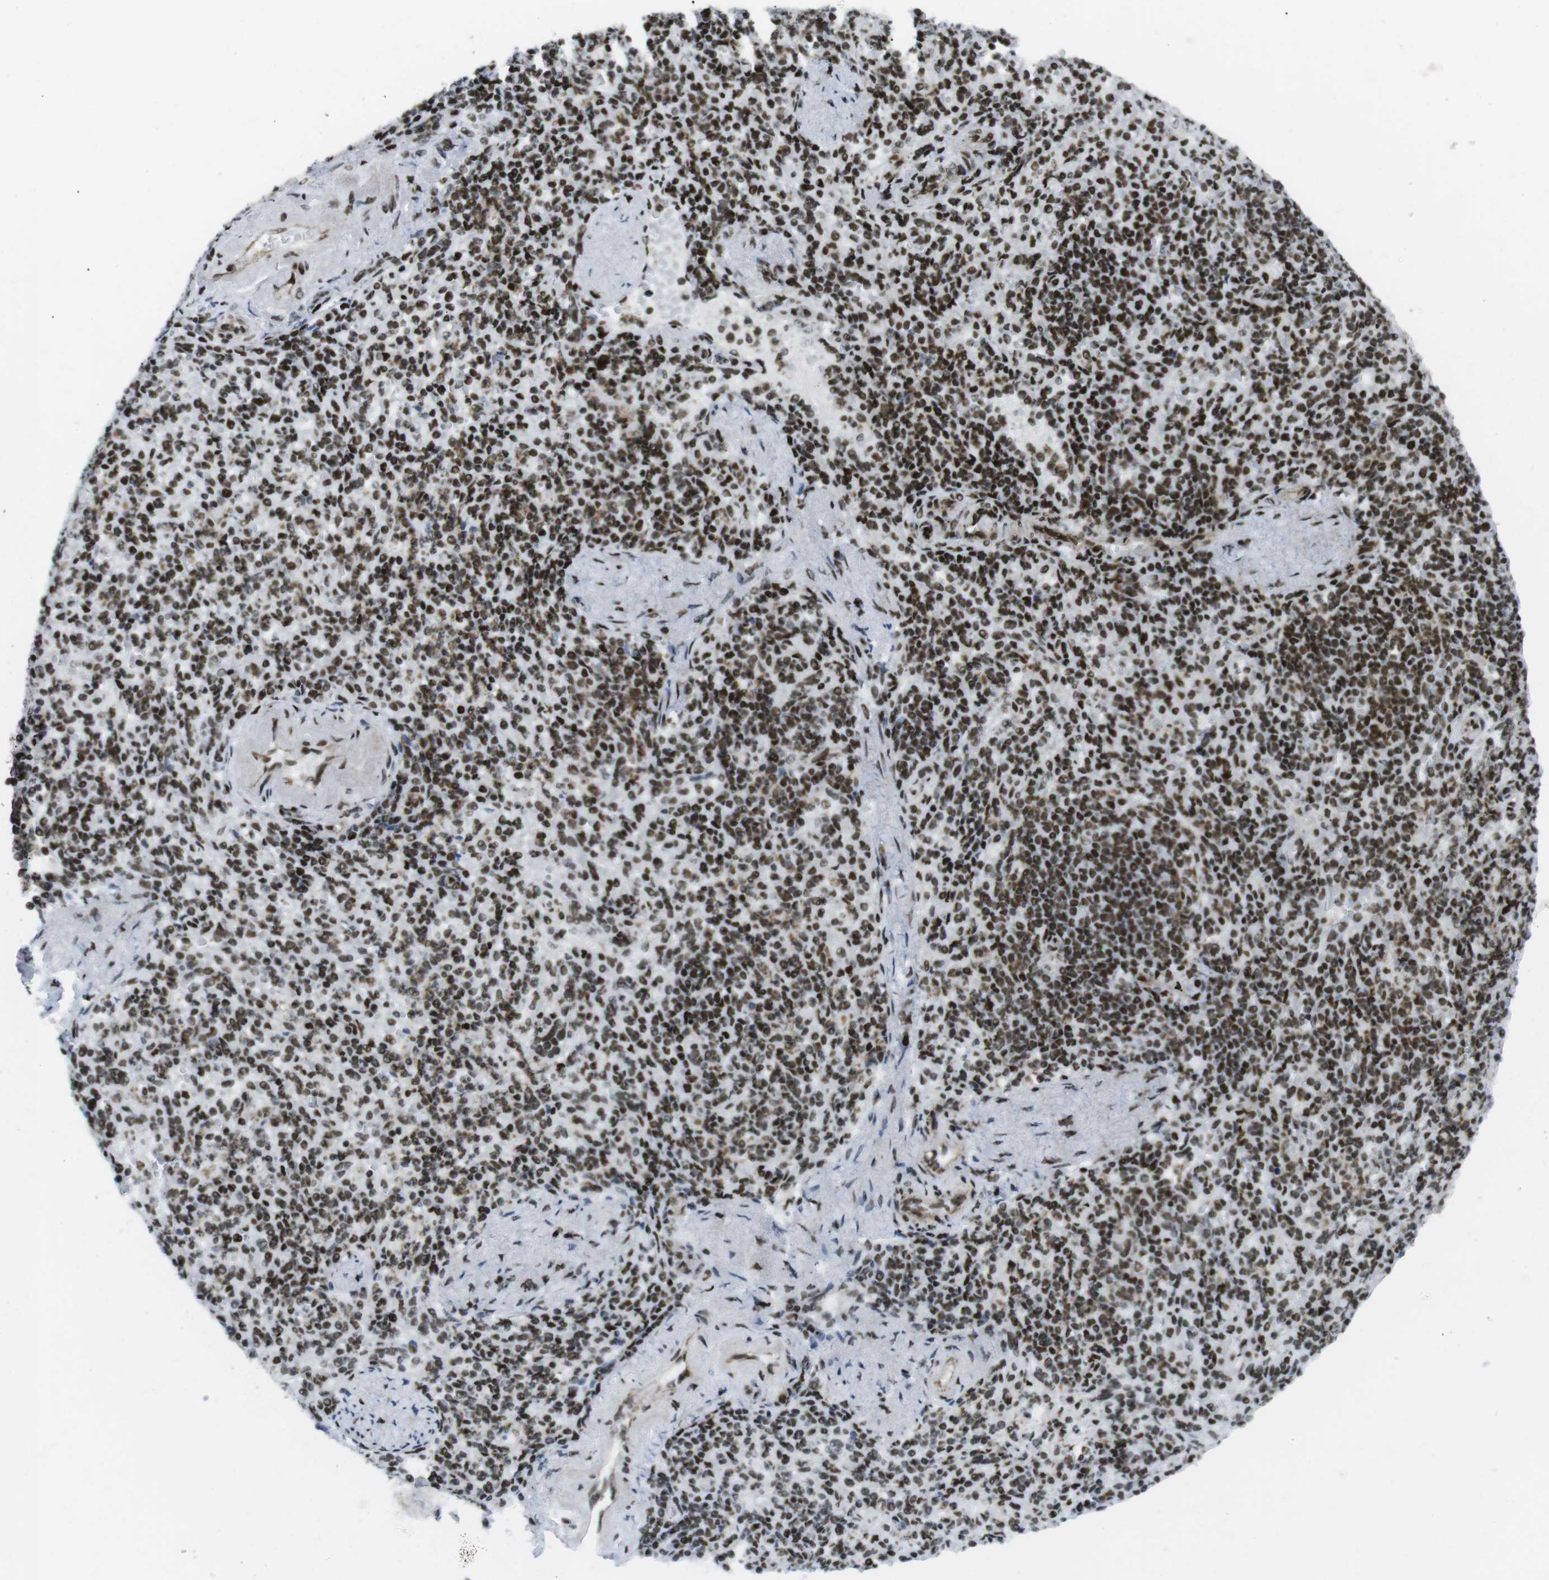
{"staining": {"intensity": "strong", "quantity": ">75%", "location": "nuclear"}, "tissue": "spleen", "cell_type": "Cells in red pulp", "image_type": "normal", "snomed": [{"axis": "morphology", "description": "Normal tissue, NOS"}, {"axis": "topography", "description": "Spleen"}], "caption": "Spleen stained for a protein (brown) displays strong nuclear positive positivity in about >75% of cells in red pulp.", "gene": "ARID1A", "patient": {"sex": "female", "age": 74}}